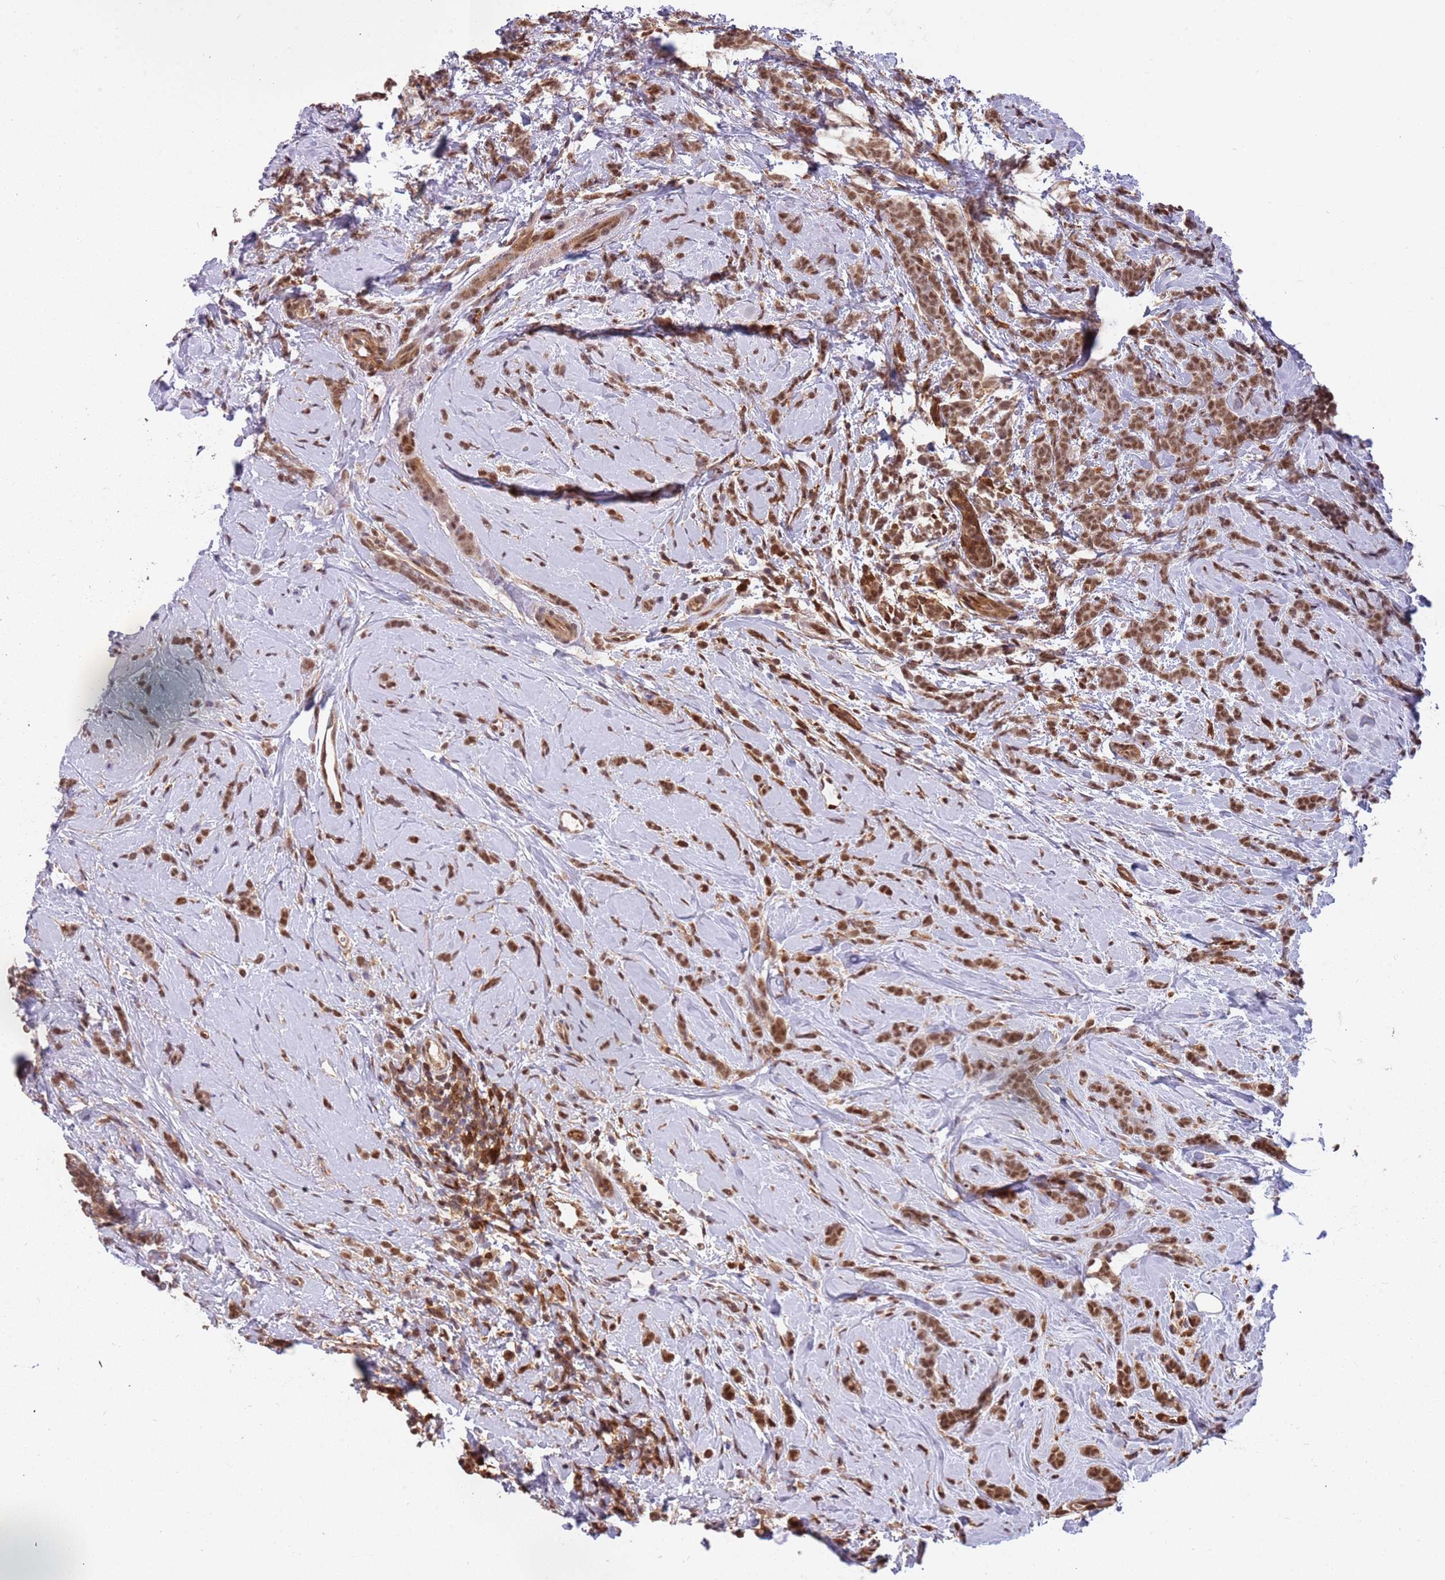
{"staining": {"intensity": "moderate", "quantity": ">75%", "location": "nuclear"}, "tissue": "breast cancer", "cell_type": "Tumor cells", "image_type": "cancer", "snomed": [{"axis": "morphology", "description": "Lobular carcinoma"}, {"axis": "topography", "description": "Breast"}], "caption": "Tumor cells show medium levels of moderate nuclear expression in approximately >75% of cells in human breast cancer.", "gene": "GBP2", "patient": {"sex": "female", "age": 58}}